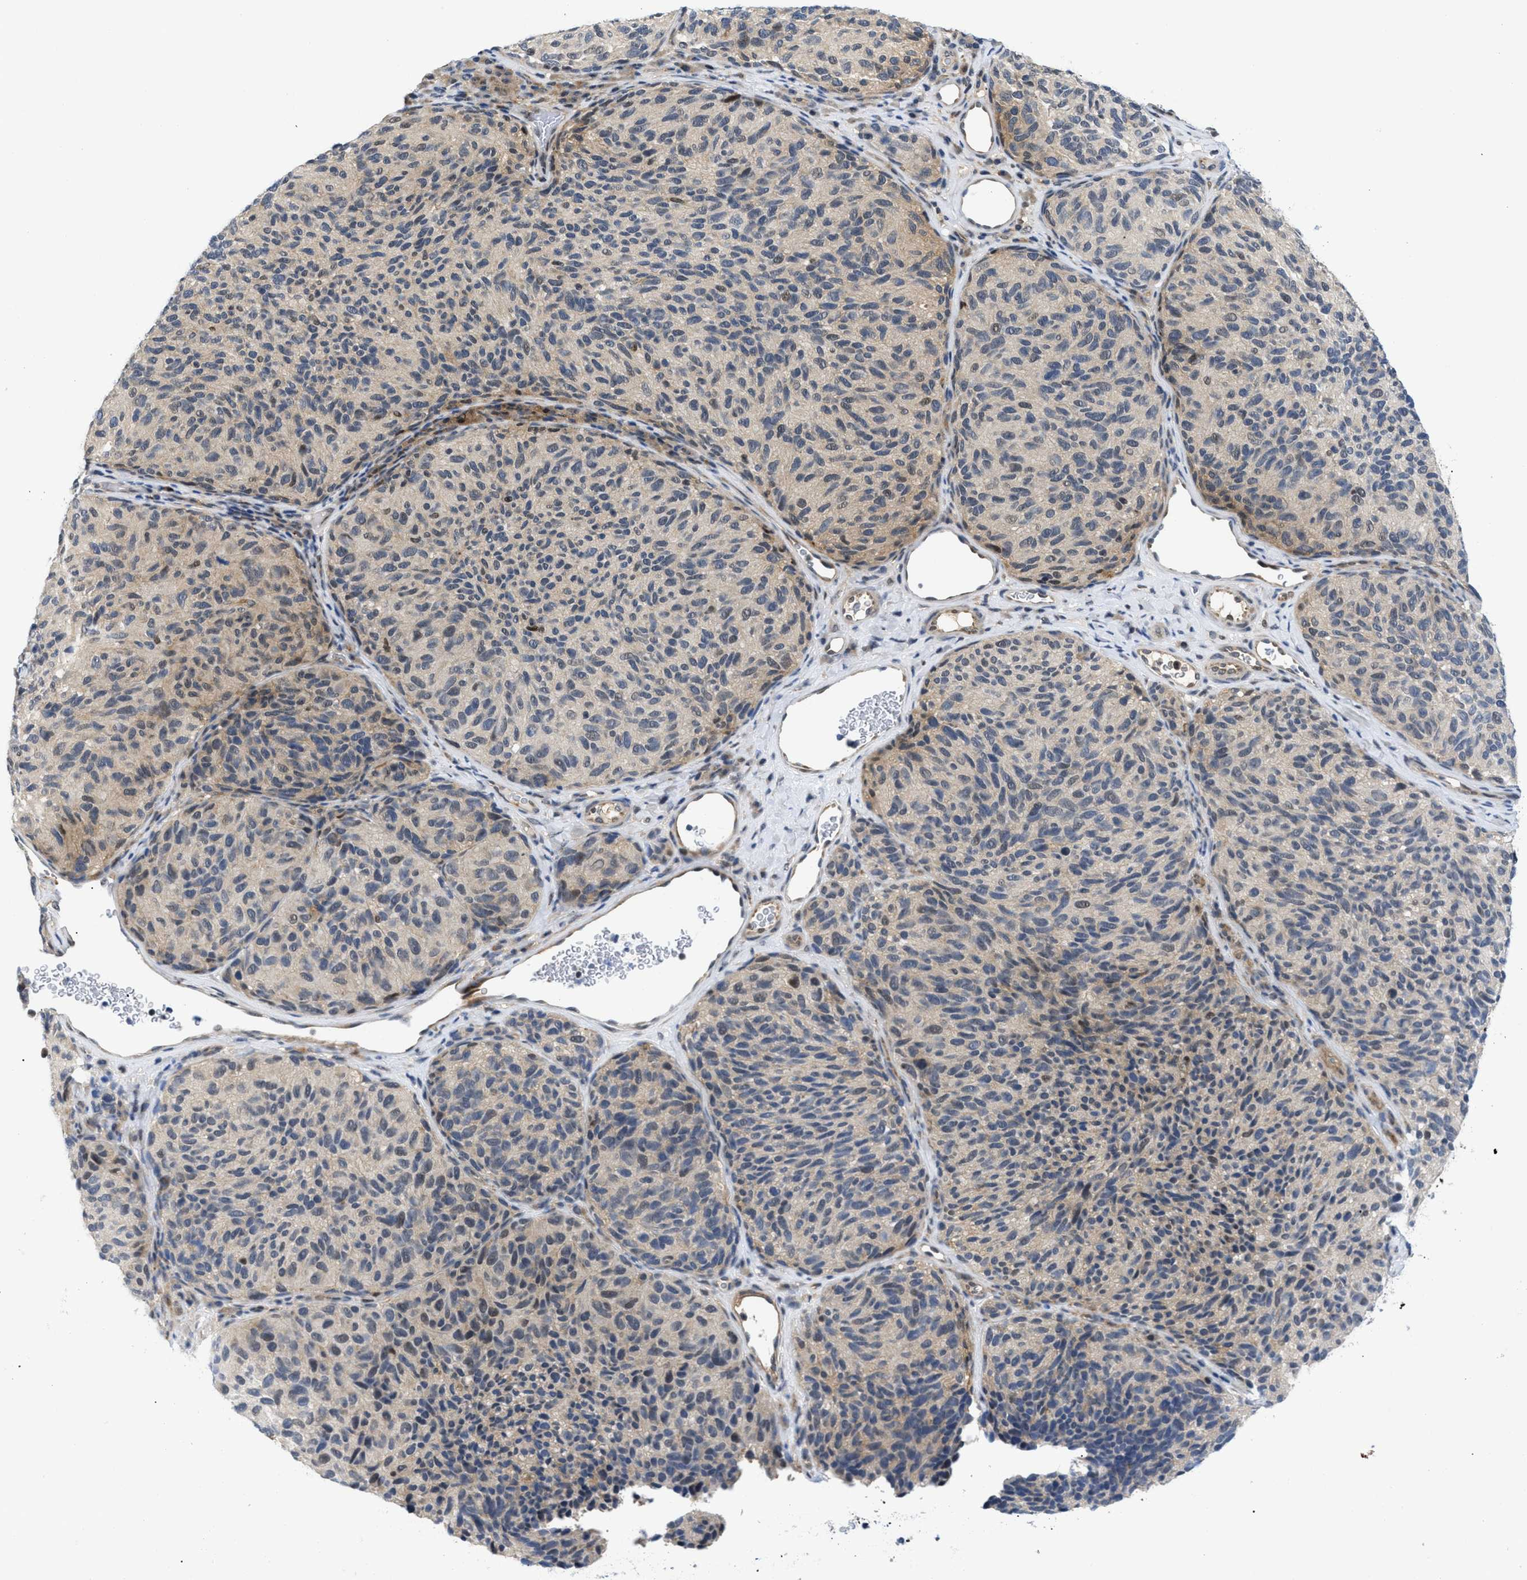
{"staining": {"intensity": "moderate", "quantity": "<25%", "location": "cytoplasmic/membranous"}, "tissue": "melanoma", "cell_type": "Tumor cells", "image_type": "cancer", "snomed": [{"axis": "morphology", "description": "Malignant melanoma, NOS"}, {"axis": "topography", "description": "Skin"}], "caption": "A high-resolution histopathology image shows IHC staining of malignant melanoma, which demonstrates moderate cytoplasmic/membranous expression in about <25% of tumor cells.", "gene": "SLC29A2", "patient": {"sex": "female", "age": 73}}